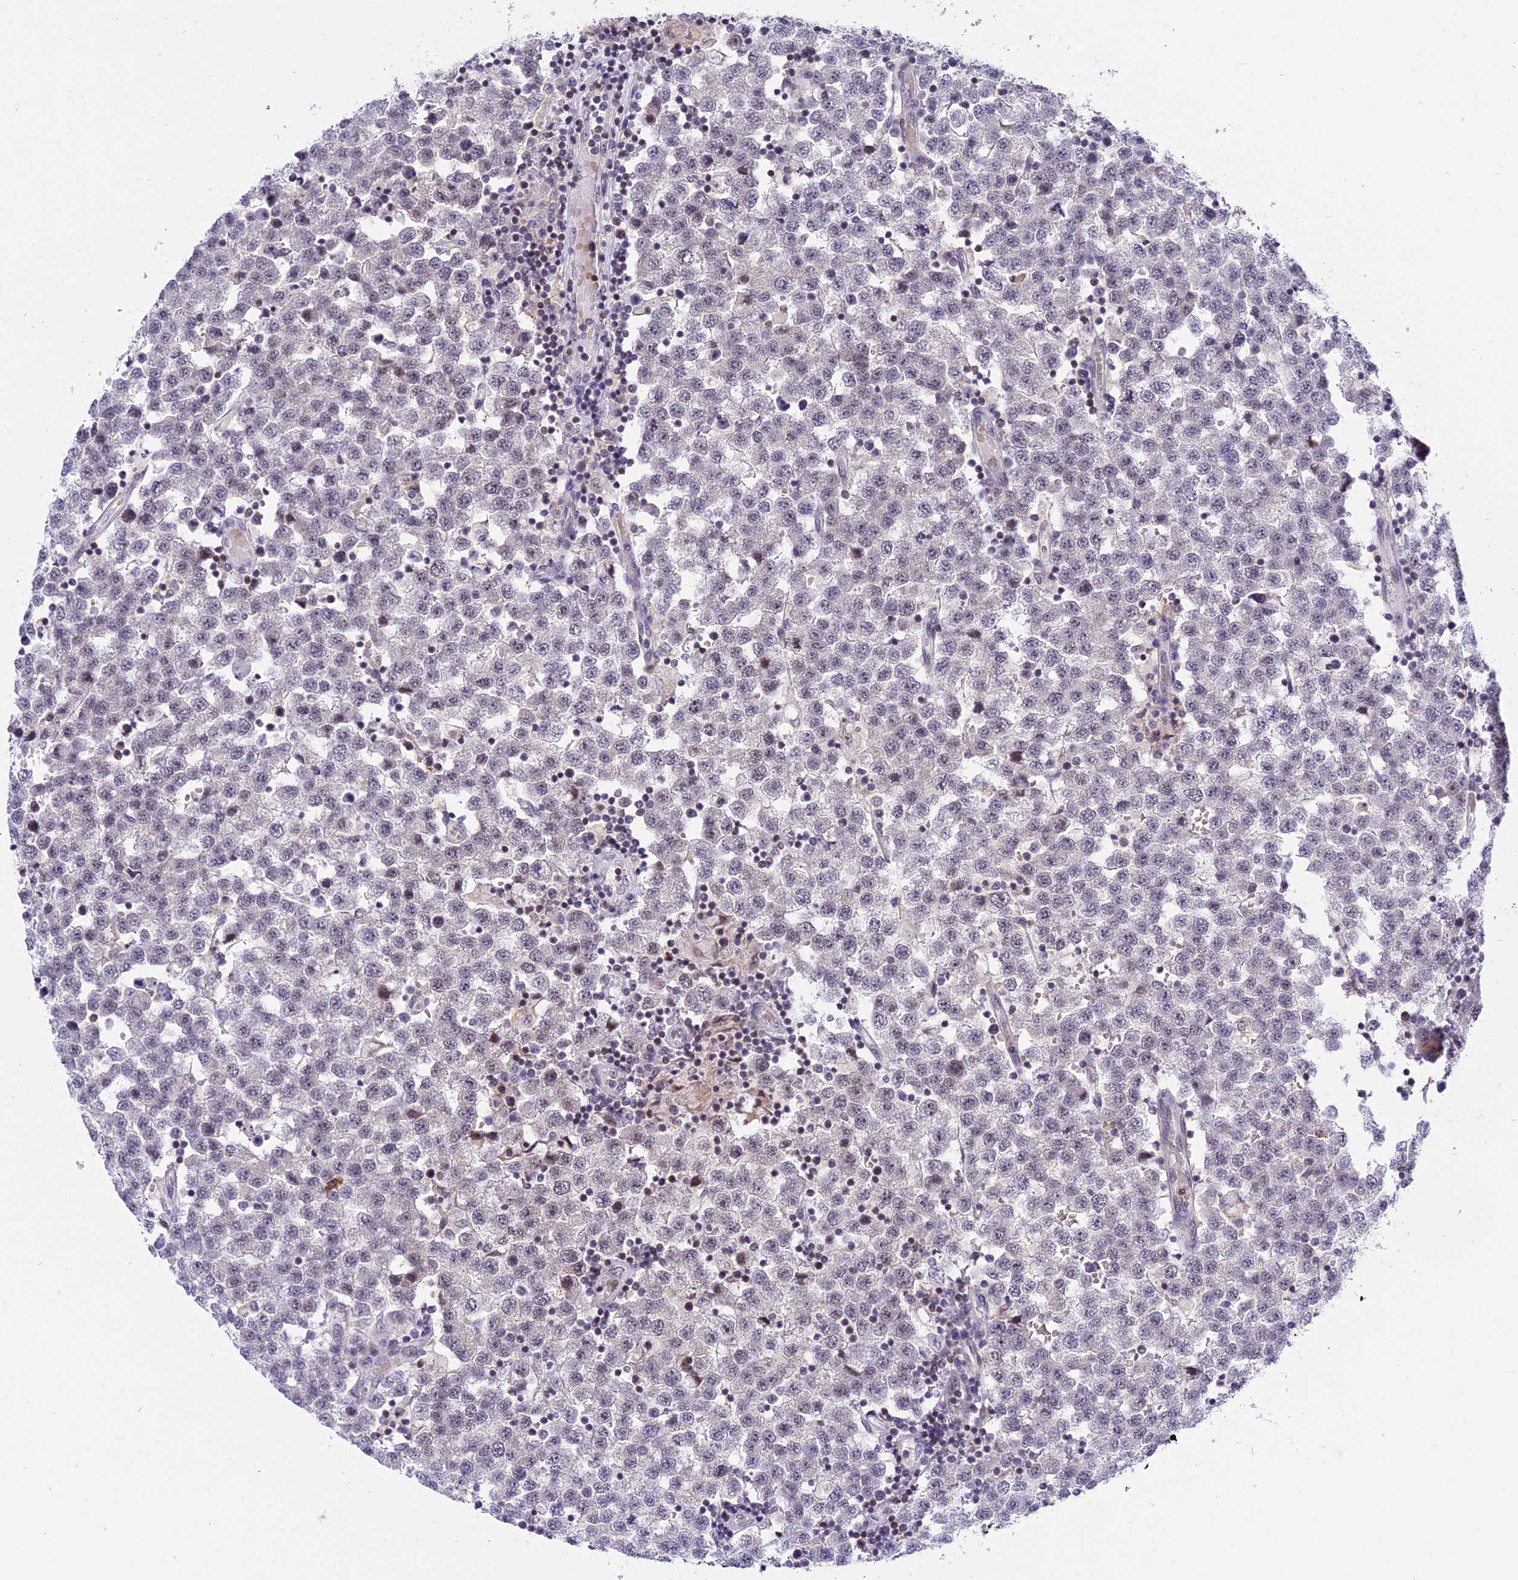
{"staining": {"intensity": "negative", "quantity": "none", "location": "none"}, "tissue": "testis cancer", "cell_type": "Tumor cells", "image_type": "cancer", "snomed": [{"axis": "morphology", "description": "Seminoma, NOS"}, {"axis": "topography", "description": "Testis"}], "caption": "A high-resolution photomicrograph shows immunohistochemistry staining of testis cancer (seminoma), which displays no significant staining in tumor cells.", "gene": "TADA3", "patient": {"sex": "male", "age": 34}}